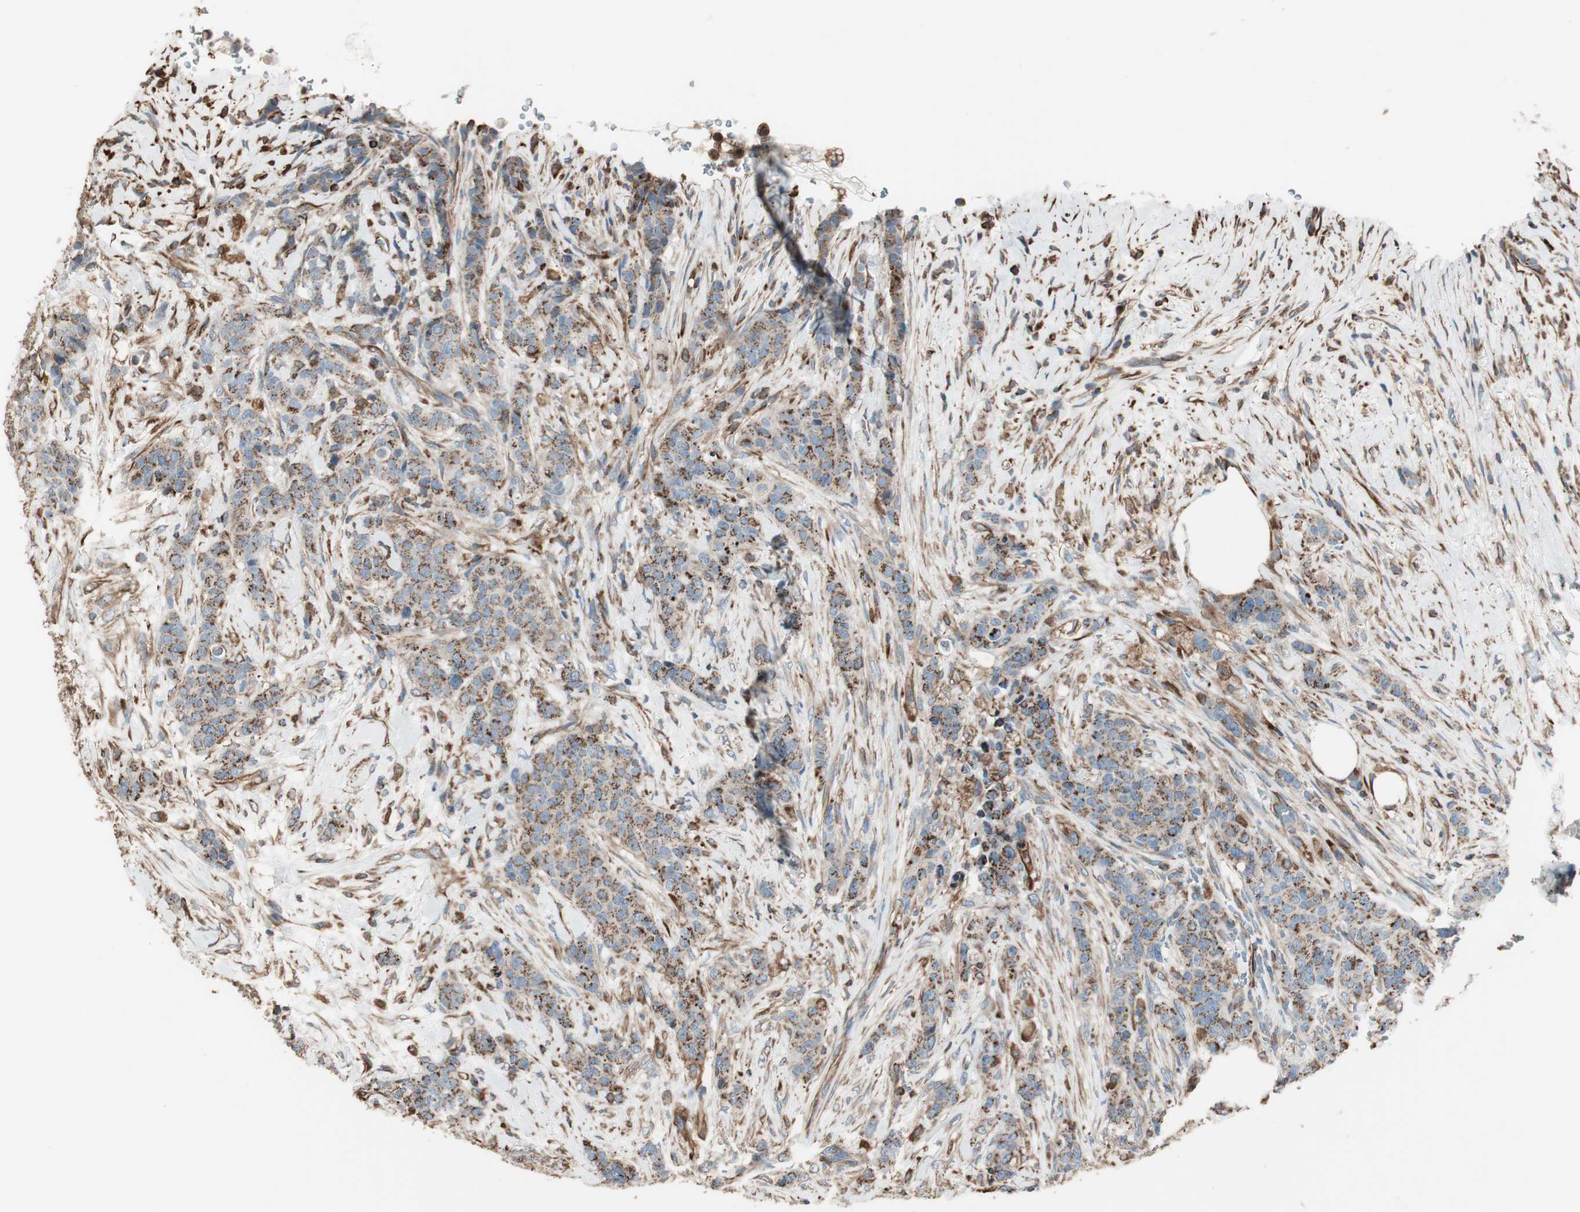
{"staining": {"intensity": "moderate", "quantity": ">75%", "location": "cytoplasmic/membranous"}, "tissue": "breast cancer", "cell_type": "Tumor cells", "image_type": "cancer", "snomed": [{"axis": "morphology", "description": "Duct carcinoma"}, {"axis": "topography", "description": "Breast"}], "caption": "This photomicrograph displays immunohistochemistry (IHC) staining of human infiltrating ductal carcinoma (breast), with medium moderate cytoplasmic/membranous staining in approximately >75% of tumor cells.", "gene": "SRCIN1", "patient": {"sex": "female", "age": 40}}